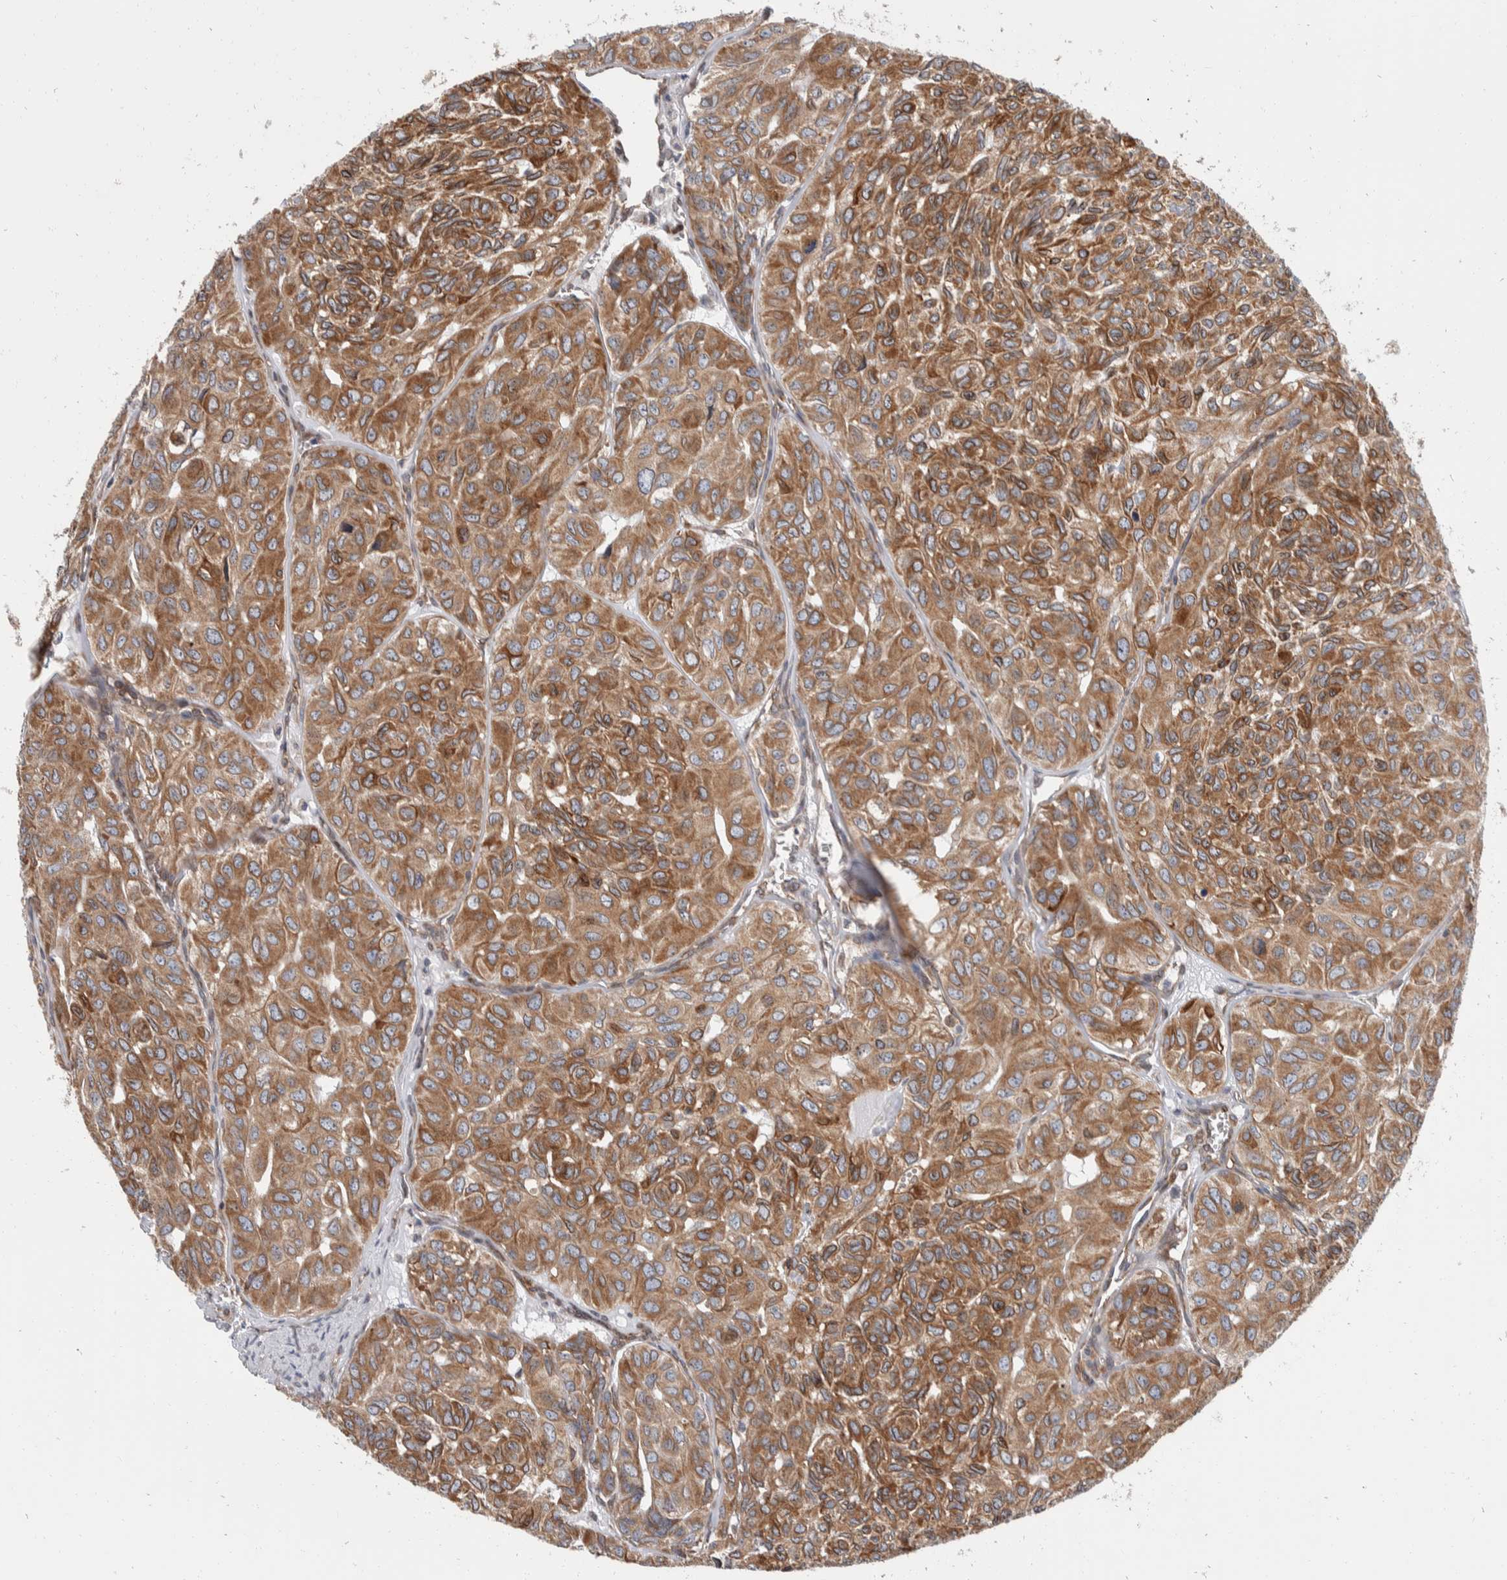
{"staining": {"intensity": "moderate", "quantity": ">75%", "location": "cytoplasmic/membranous"}, "tissue": "head and neck cancer", "cell_type": "Tumor cells", "image_type": "cancer", "snomed": [{"axis": "morphology", "description": "Adenocarcinoma, NOS"}, {"axis": "topography", "description": "Salivary gland, NOS"}, {"axis": "topography", "description": "Head-Neck"}], "caption": "A medium amount of moderate cytoplasmic/membranous positivity is seen in approximately >75% of tumor cells in head and neck cancer tissue. Immunohistochemistry stains the protein in brown and the nuclei are stained blue.", "gene": "TMEM245", "patient": {"sex": "female", "age": 76}}